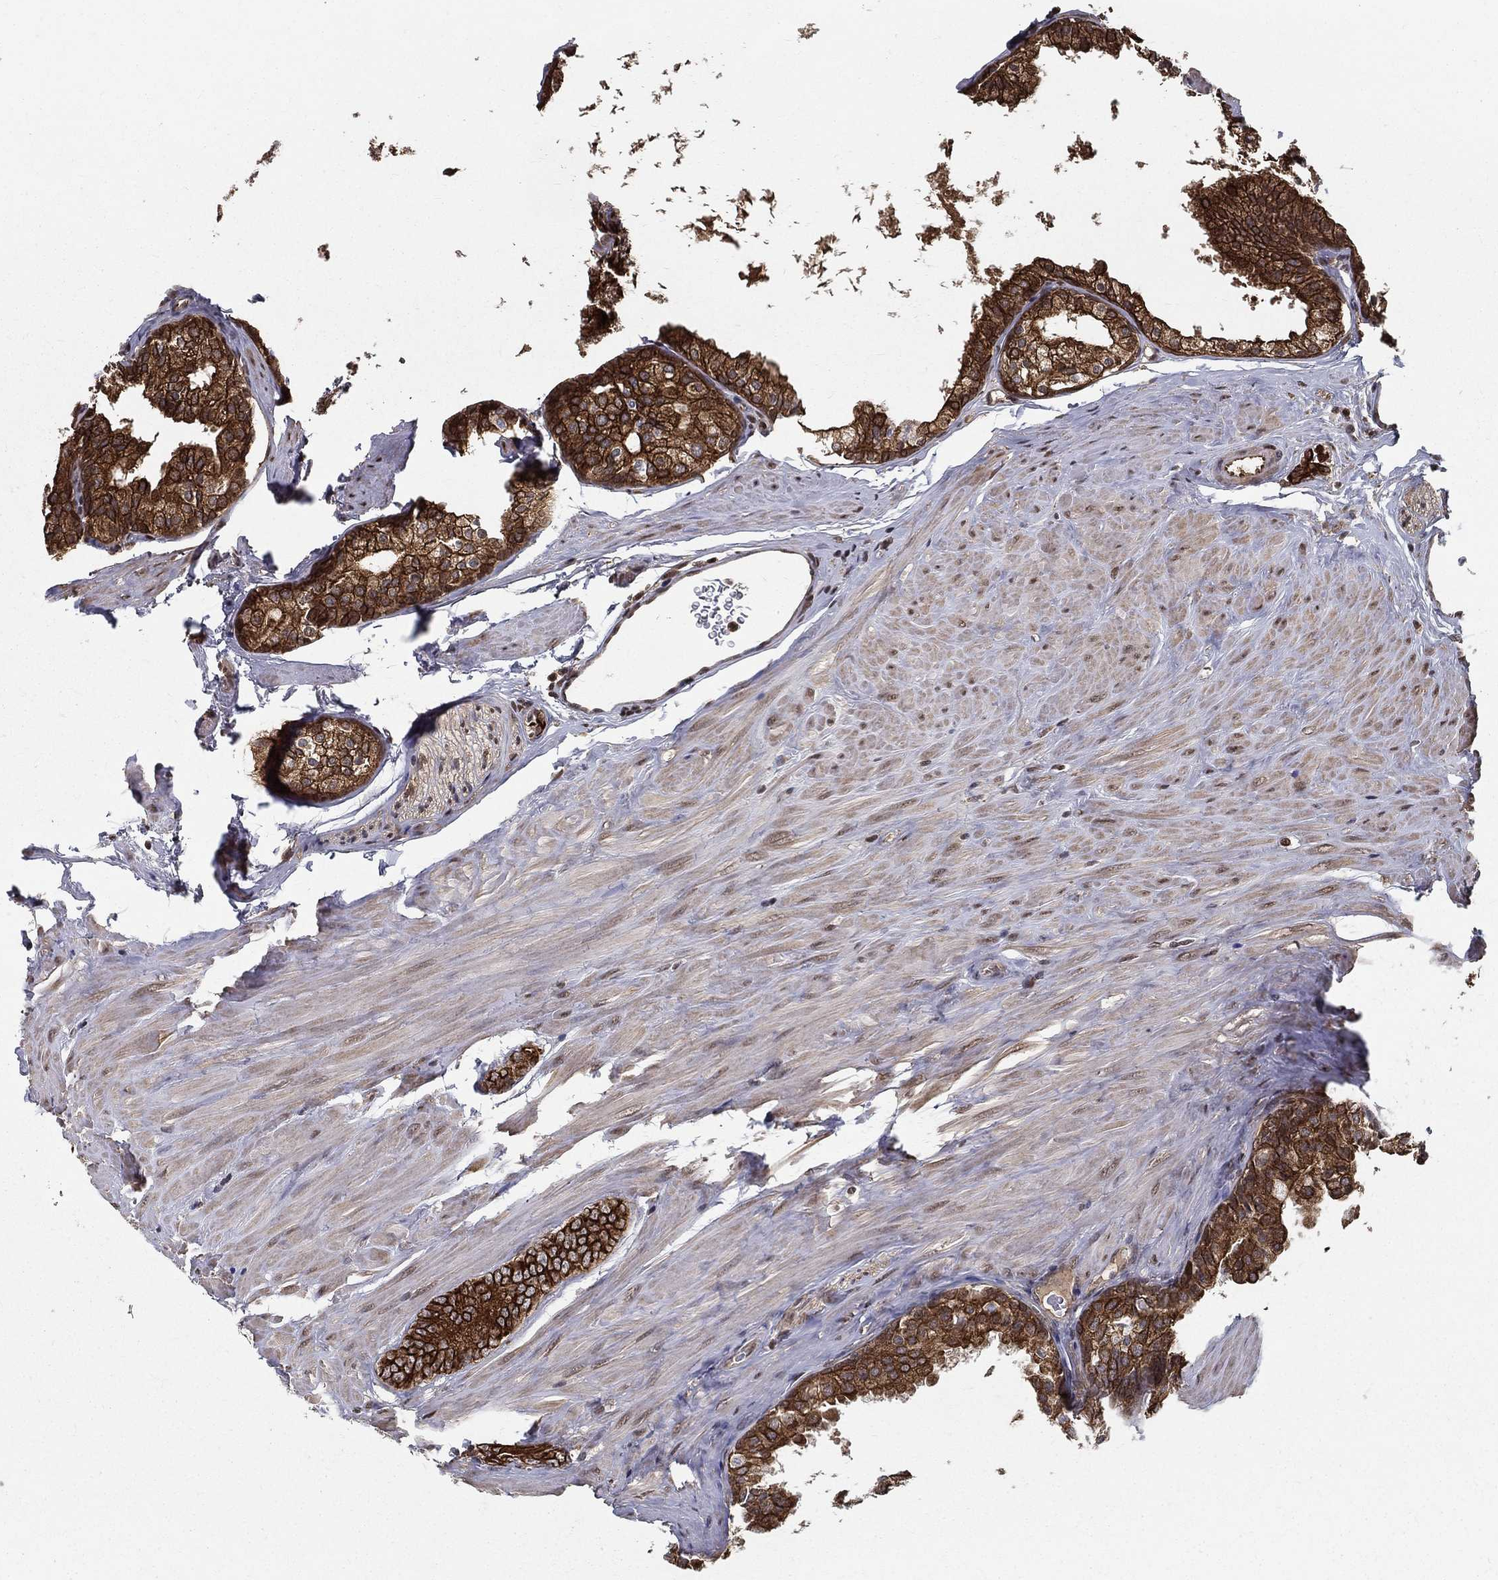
{"staining": {"intensity": "strong", "quantity": ">75%", "location": "cytoplasmic/membranous"}, "tissue": "prostate cancer", "cell_type": "Tumor cells", "image_type": "cancer", "snomed": [{"axis": "morphology", "description": "Adenocarcinoma, NOS"}, {"axis": "topography", "description": "Prostate"}], "caption": "Brown immunohistochemical staining in prostate cancer displays strong cytoplasmic/membranous staining in about >75% of tumor cells. The staining is performed using DAB (3,3'-diaminobenzidine) brown chromogen to label protein expression. The nuclei are counter-stained blue using hematoxylin.", "gene": "SLC6A6", "patient": {"sex": "male", "age": 55}}